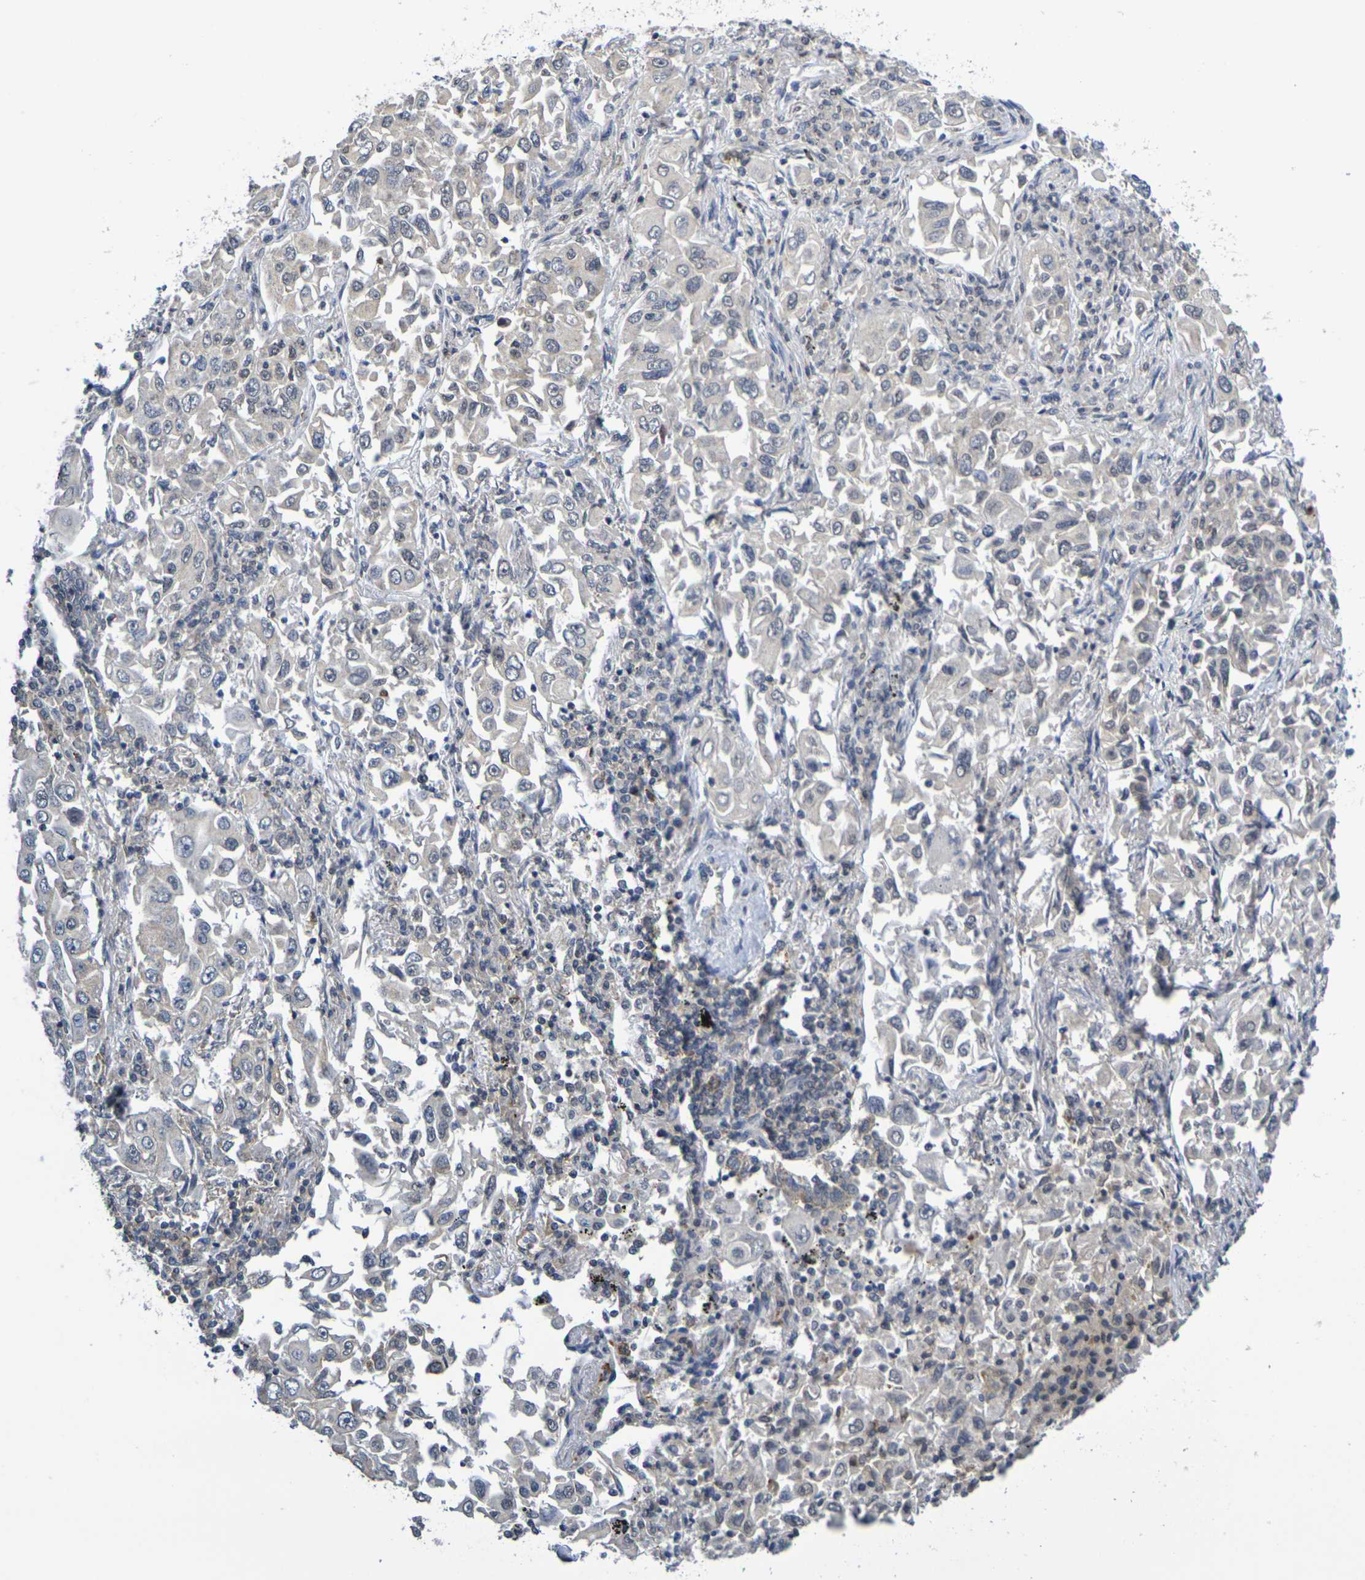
{"staining": {"intensity": "weak", "quantity": "25%-75%", "location": "cytoplasmic/membranous"}, "tissue": "lung cancer", "cell_type": "Tumor cells", "image_type": "cancer", "snomed": [{"axis": "morphology", "description": "Adenocarcinoma, NOS"}, {"axis": "topography", "description": "Lung"}], "caption": "Human lung adenocarcinoma stained for a protein (brown) exhibits weak cytoplasmic/membranous positive expression in approximately 25%-75% of tumor cells.", "gene": "CHRNB1", "patient": {"sex": "male", "age": 84}}